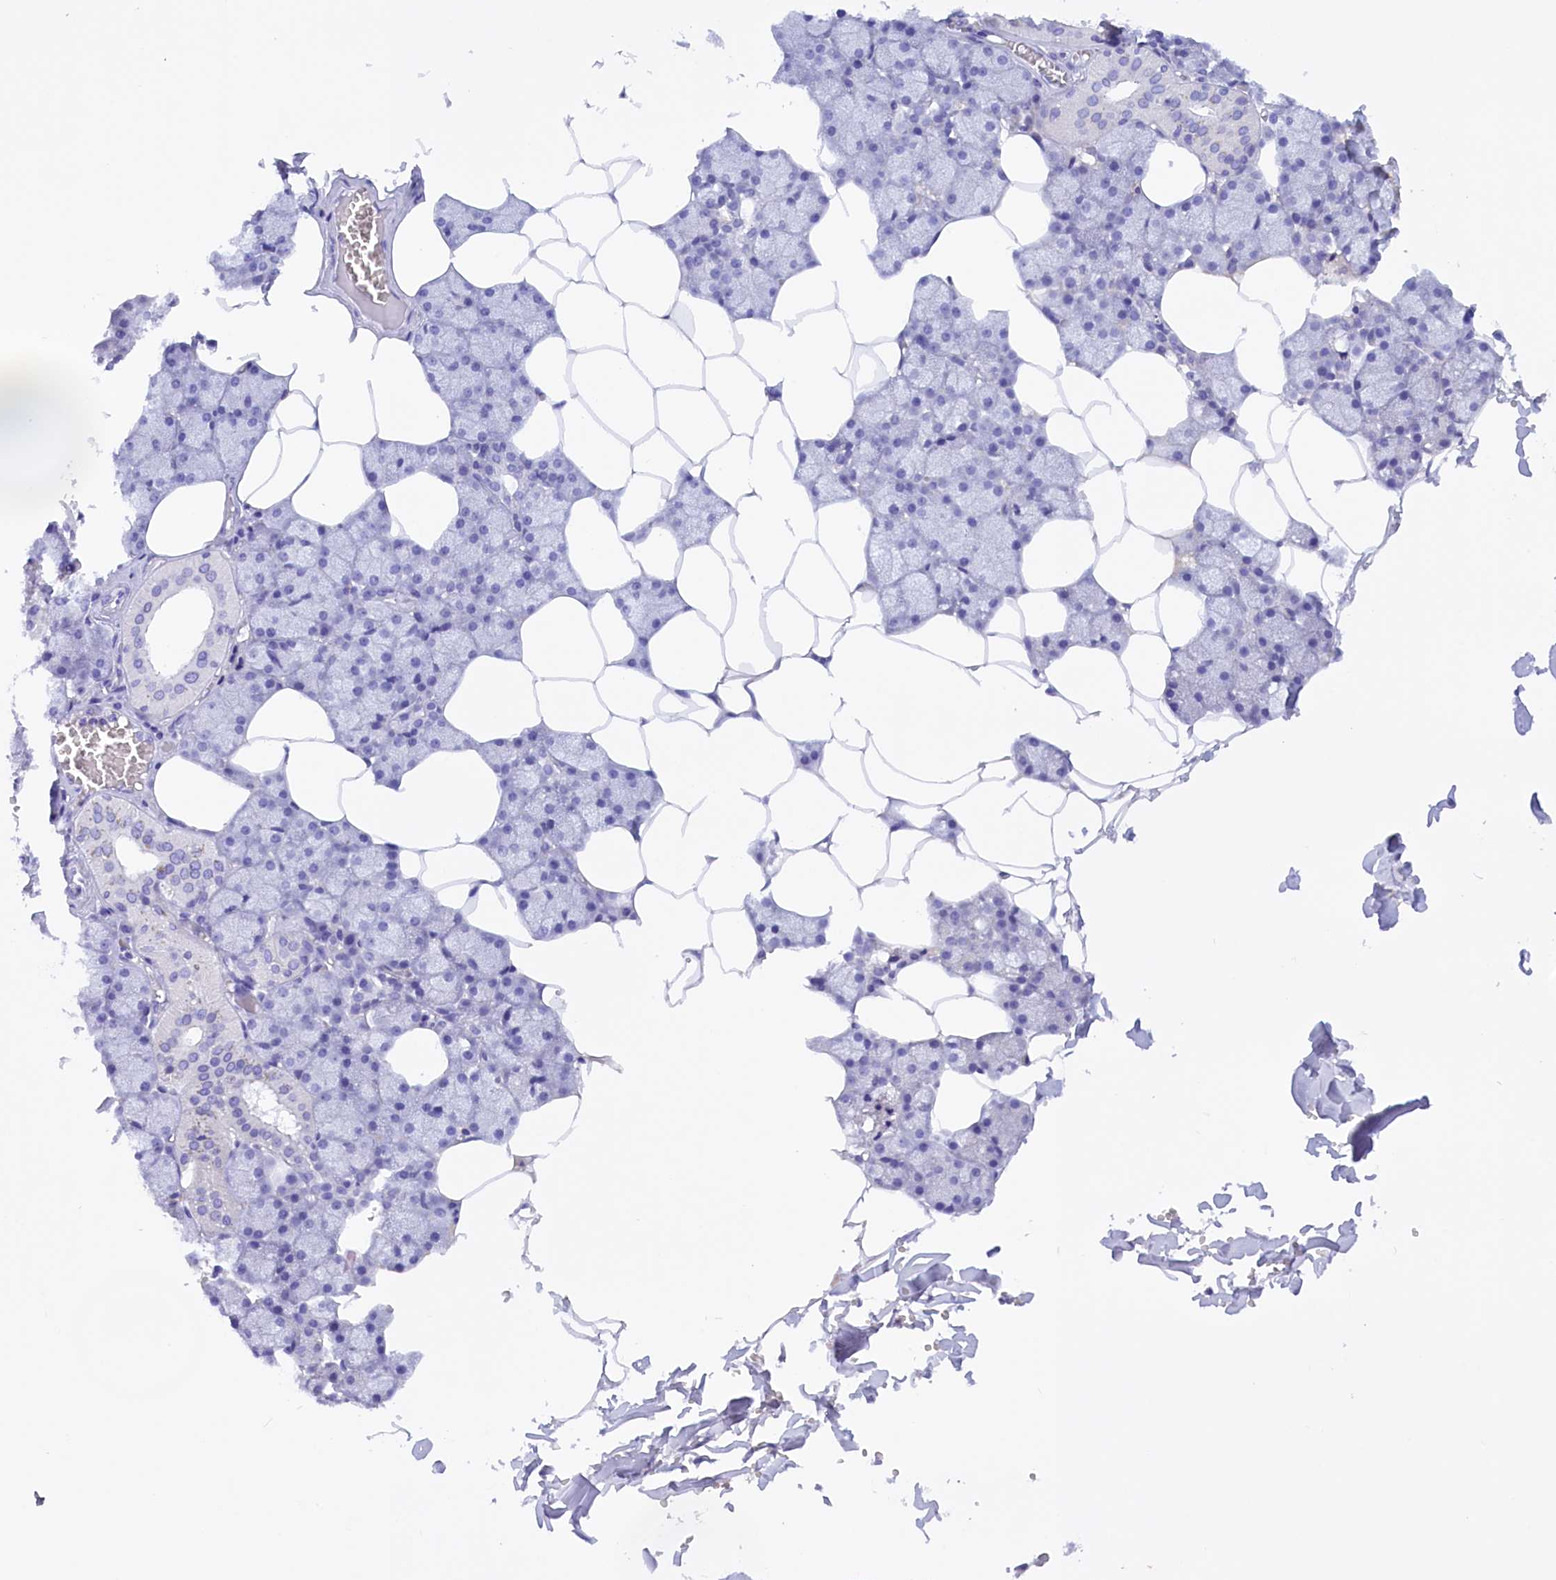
{"staining": {"intensity": "negative", "quantity": "none", "location": "none"}, "tissue": "salivary gland", "cell_type": "Glandular cells", "image_type": "normal", "snomed": [{"axis": "morphology", "description": "Normal tissue, NOS"}, {"axis": "topography", "description": "Salivary gland"}], "caption": "High magnification brightfield microscopy of benign salivary gland stained with DAB (brown) and counterstained with hematoxylin (blue): glandular cells show no significant expression.", "gene": "PROK2", "patient": {"sex": "male", "age": 62}}